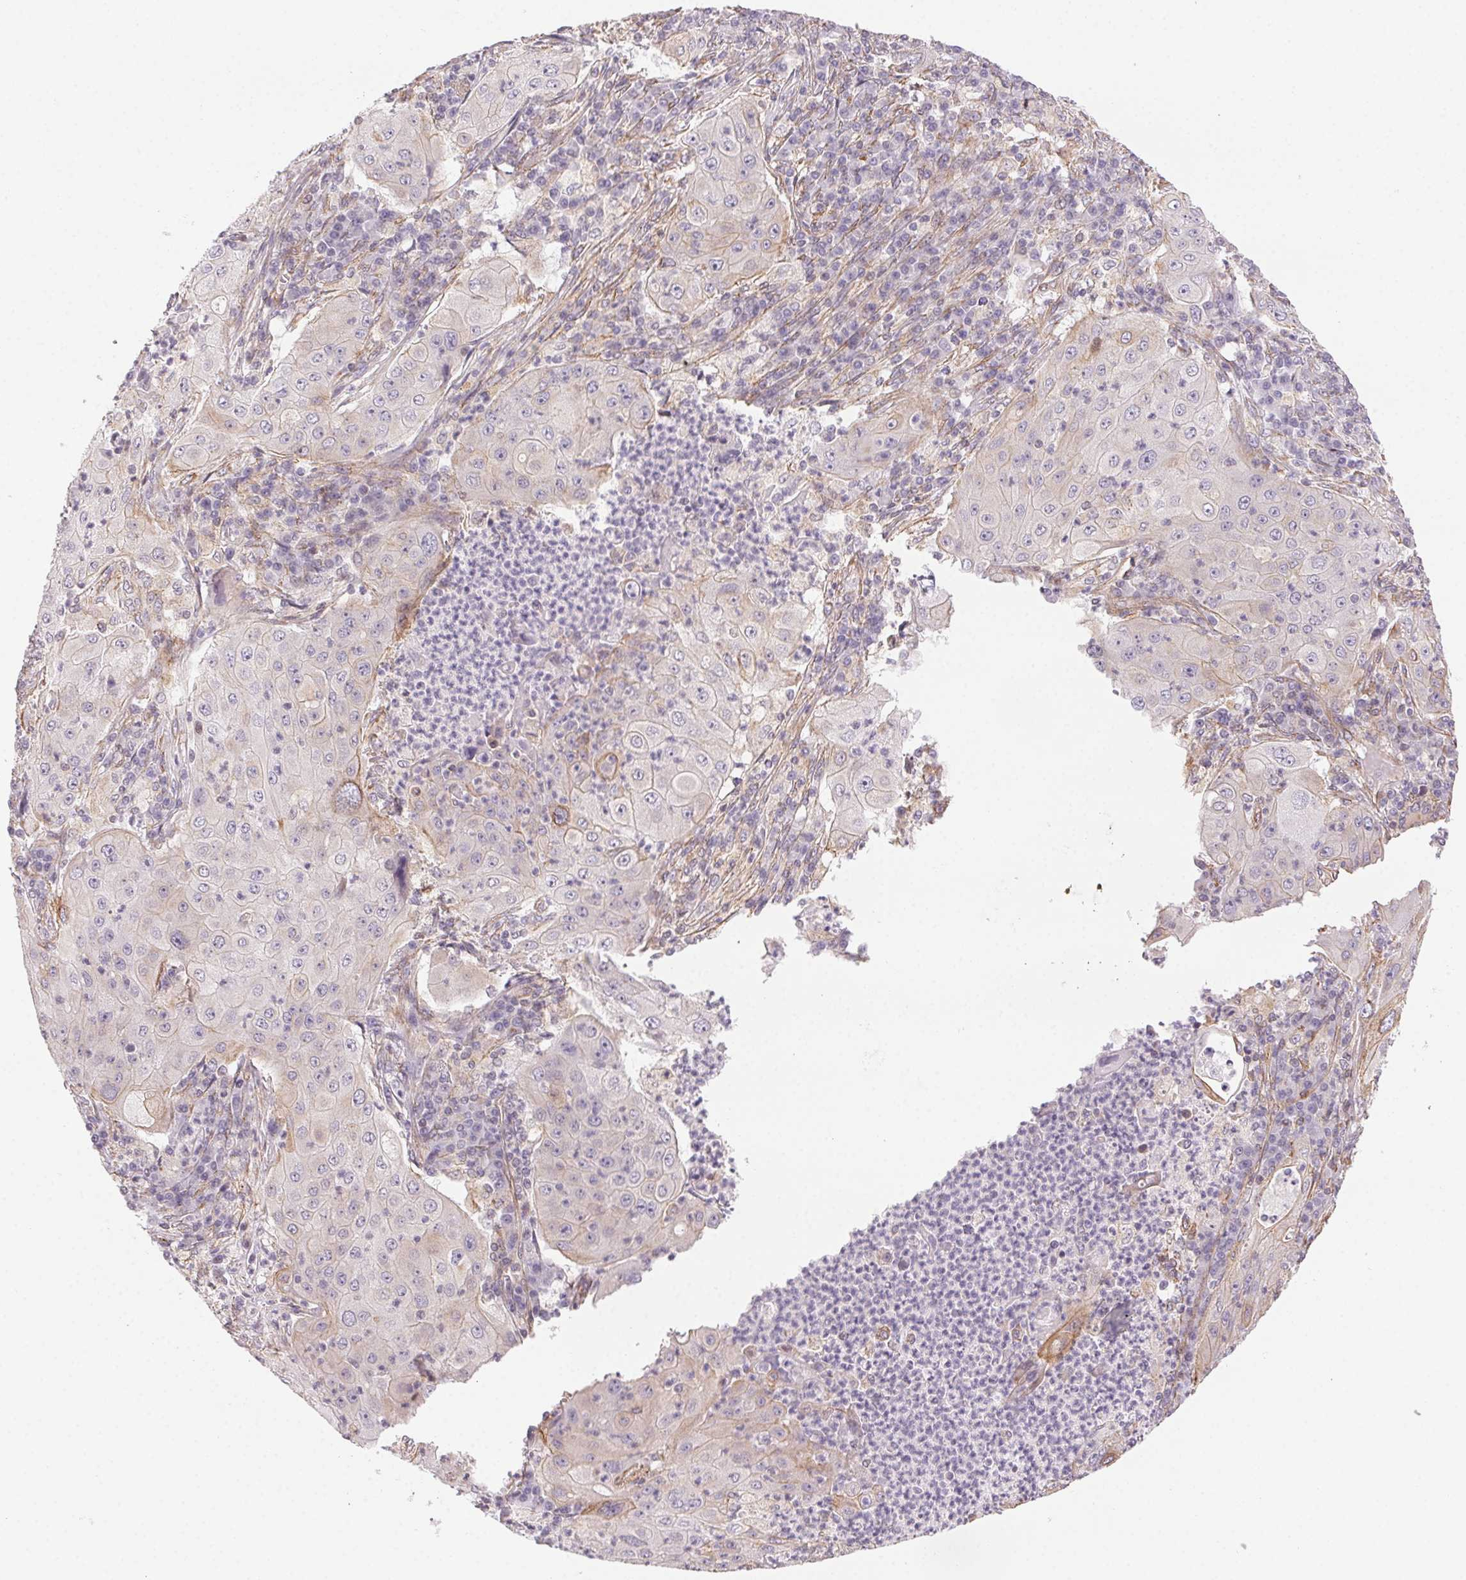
{"staining": {"intensity": "negative", "quantity": "none", "location": "none"}, "tissue": "lung cancer", "cell_type": "Tumor cells", "image_type": "cancer", "snomed": [{"axis": "morphology", "description": "Squamous cell carcinoma, NOS"}, {"axis": "topography", "description": "Lung"}], "caption": "Tumor cells show no significant protein positivity in lung cancer (squamous cell carcinoma).", "gene": "PLA2G4F", "patient": {"sex": "female", "age": 59}}